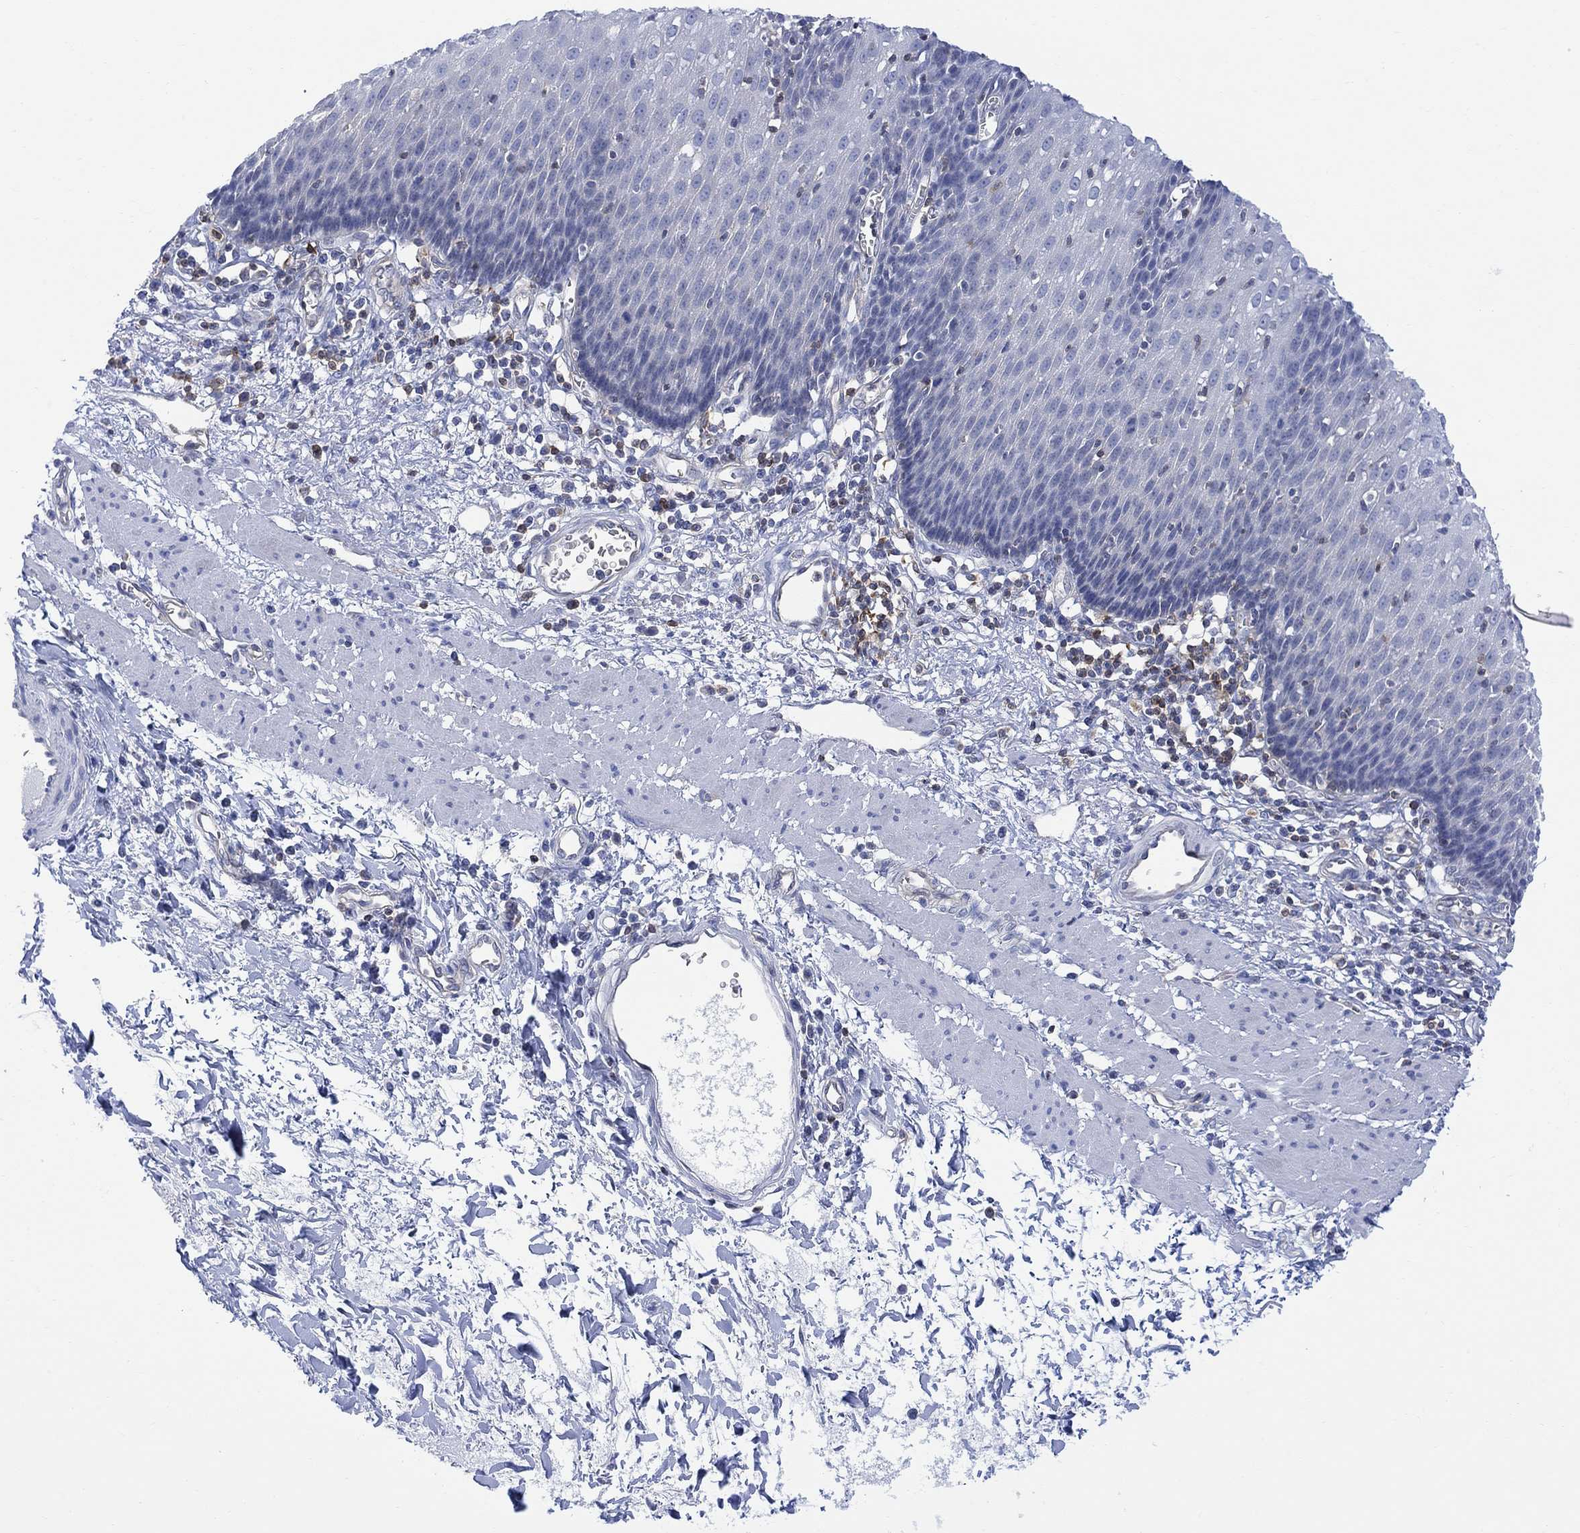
{"staining": {"intensity": "negative", "quantity": "none", "location": "none"}, "tissue": "esophagus", "cell_type": "Squamous epithelial cells", "image_type": "normal", "snomed": [{"axis": "morphology", "description": "Normal tissue, NOS"}, {"axis": "topography", "description": "Esophagus"}], "caption": "Squamous epithelial cells show no significant positivity in unremarkable esophagus. (DAB (3,3'-diaminobenzidine) immunohistochemistry (IHC) with hematoxylin counter stain).", "gene": "GBP5", "patient": {"sex": "male", "age": 57}}